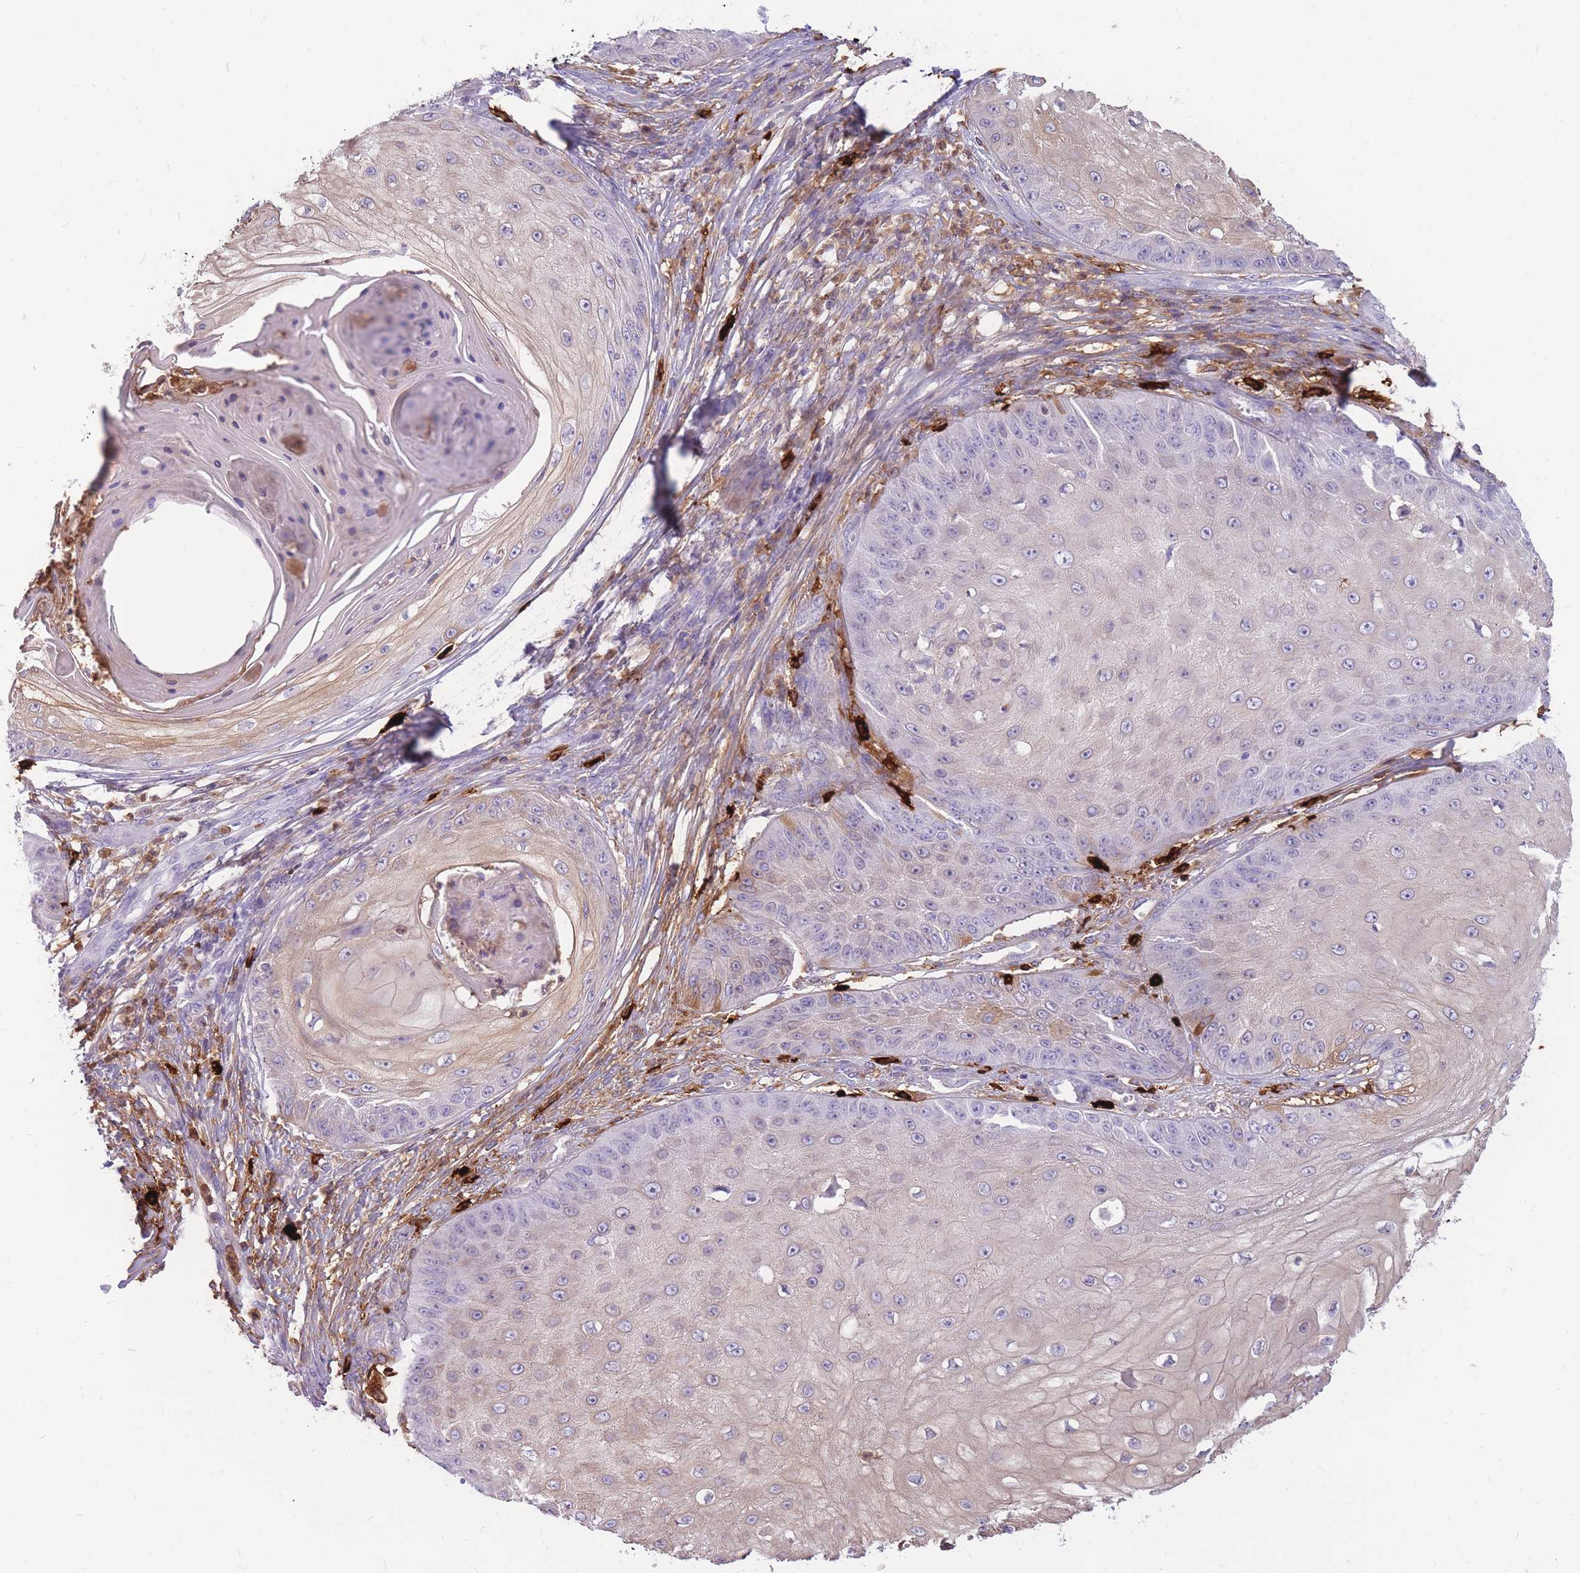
{"staining": {"intensity": "weak", "quantity": "<25%", "location": "cytoplasmic/membranous"}, "tissue": "skin cancer", "cell_type": "Tumor cells", "image_type": "cancer", "snomed": [{"axis": "morphology", "description": "Squamous cell carcinoma, NOS"}, {"axis": "topography", "description": "Skin"}], "caption": "Photomicrograph shows no significant protein positivity in tumor cells of skin cancer.", "gene": "TPSAB1", "patient": {"sex": "male", "age": 70}}